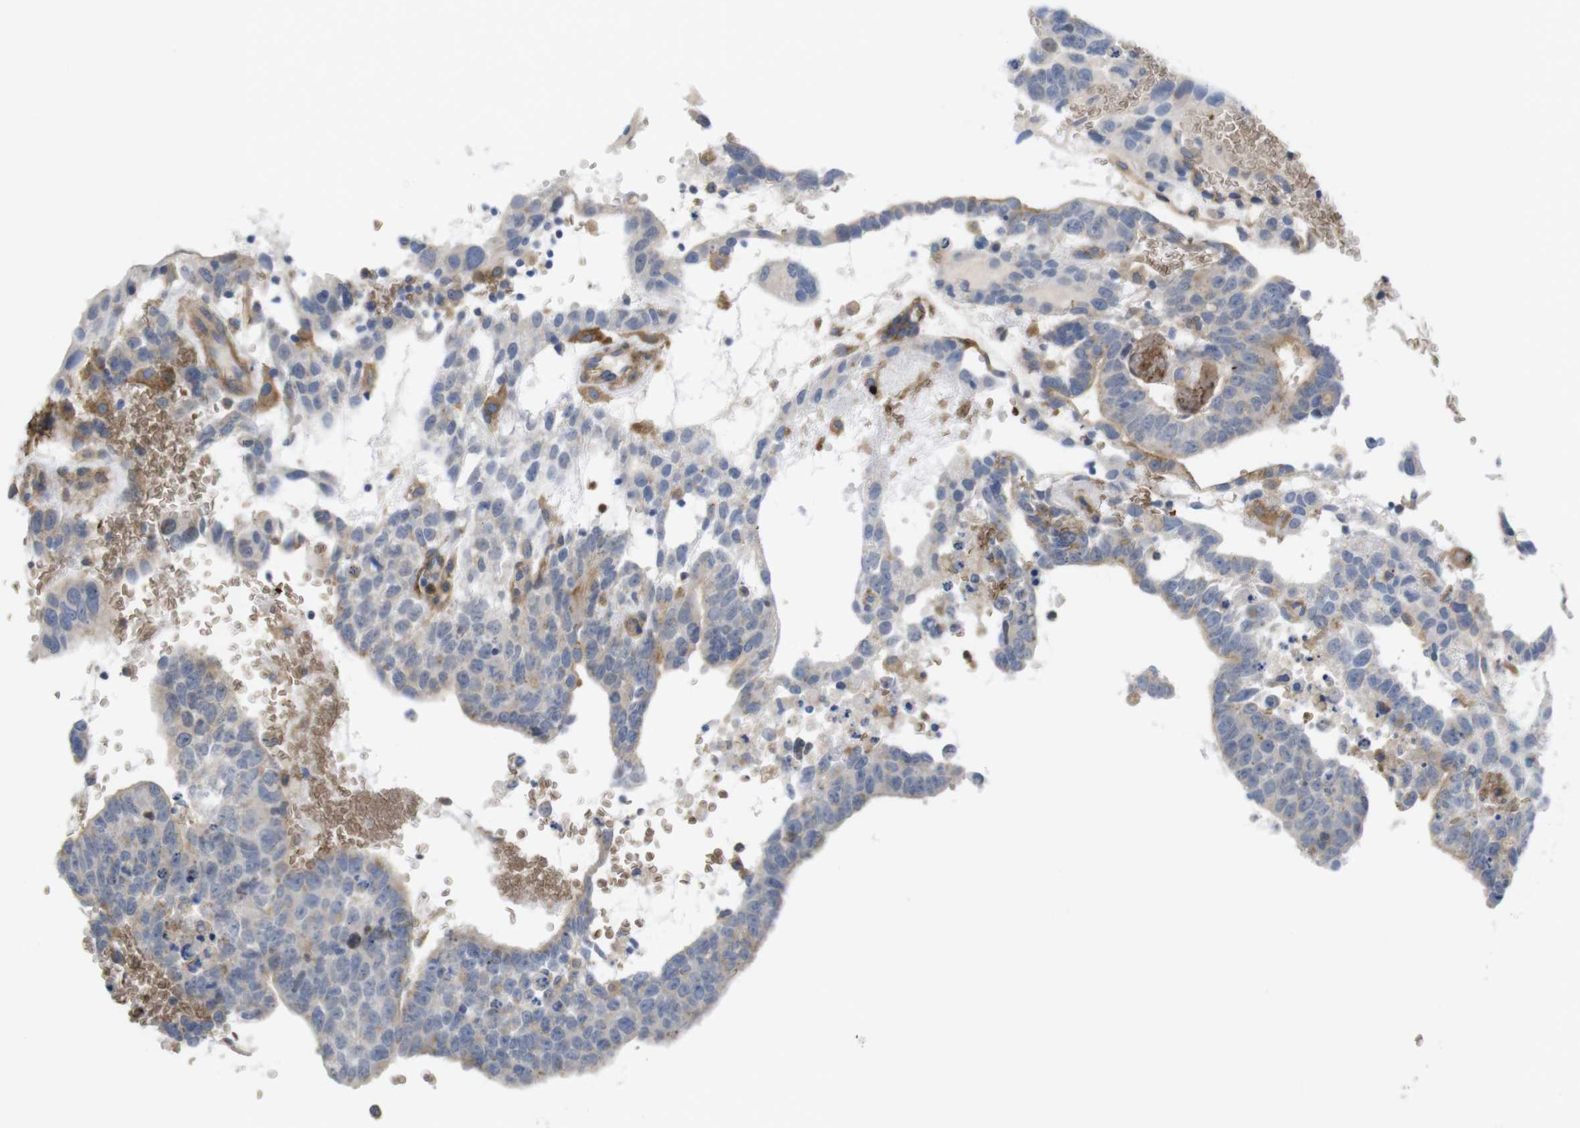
{"staining": {"intensity": "negative", "quantity": "none", "location": "none"}, "tissue": "testis cancer", "cell_type": "Tumor cells", "image_type": "cancer", "snomed": [{"axis": "morphology", "description": "Seminoma, NOS"}, {"axis": "morphology", "description": "Carcinoma, Embryonal, NOS"}, {"axis": "topography", "description": "Testis"}], "caption": "Immunohistochemistry (IHC) photomicrograph of neoplastic tissue: embryonal carcinoma (testis) stained with DAB (3,3'-diaminobenzidine) displays no significant protein positivity in tumor cells. (DAB IHC visualized using brightfield microscopy, high magnification).", "gene": "CYBRD1", "patient": {"sex": "male", "age": 52}}